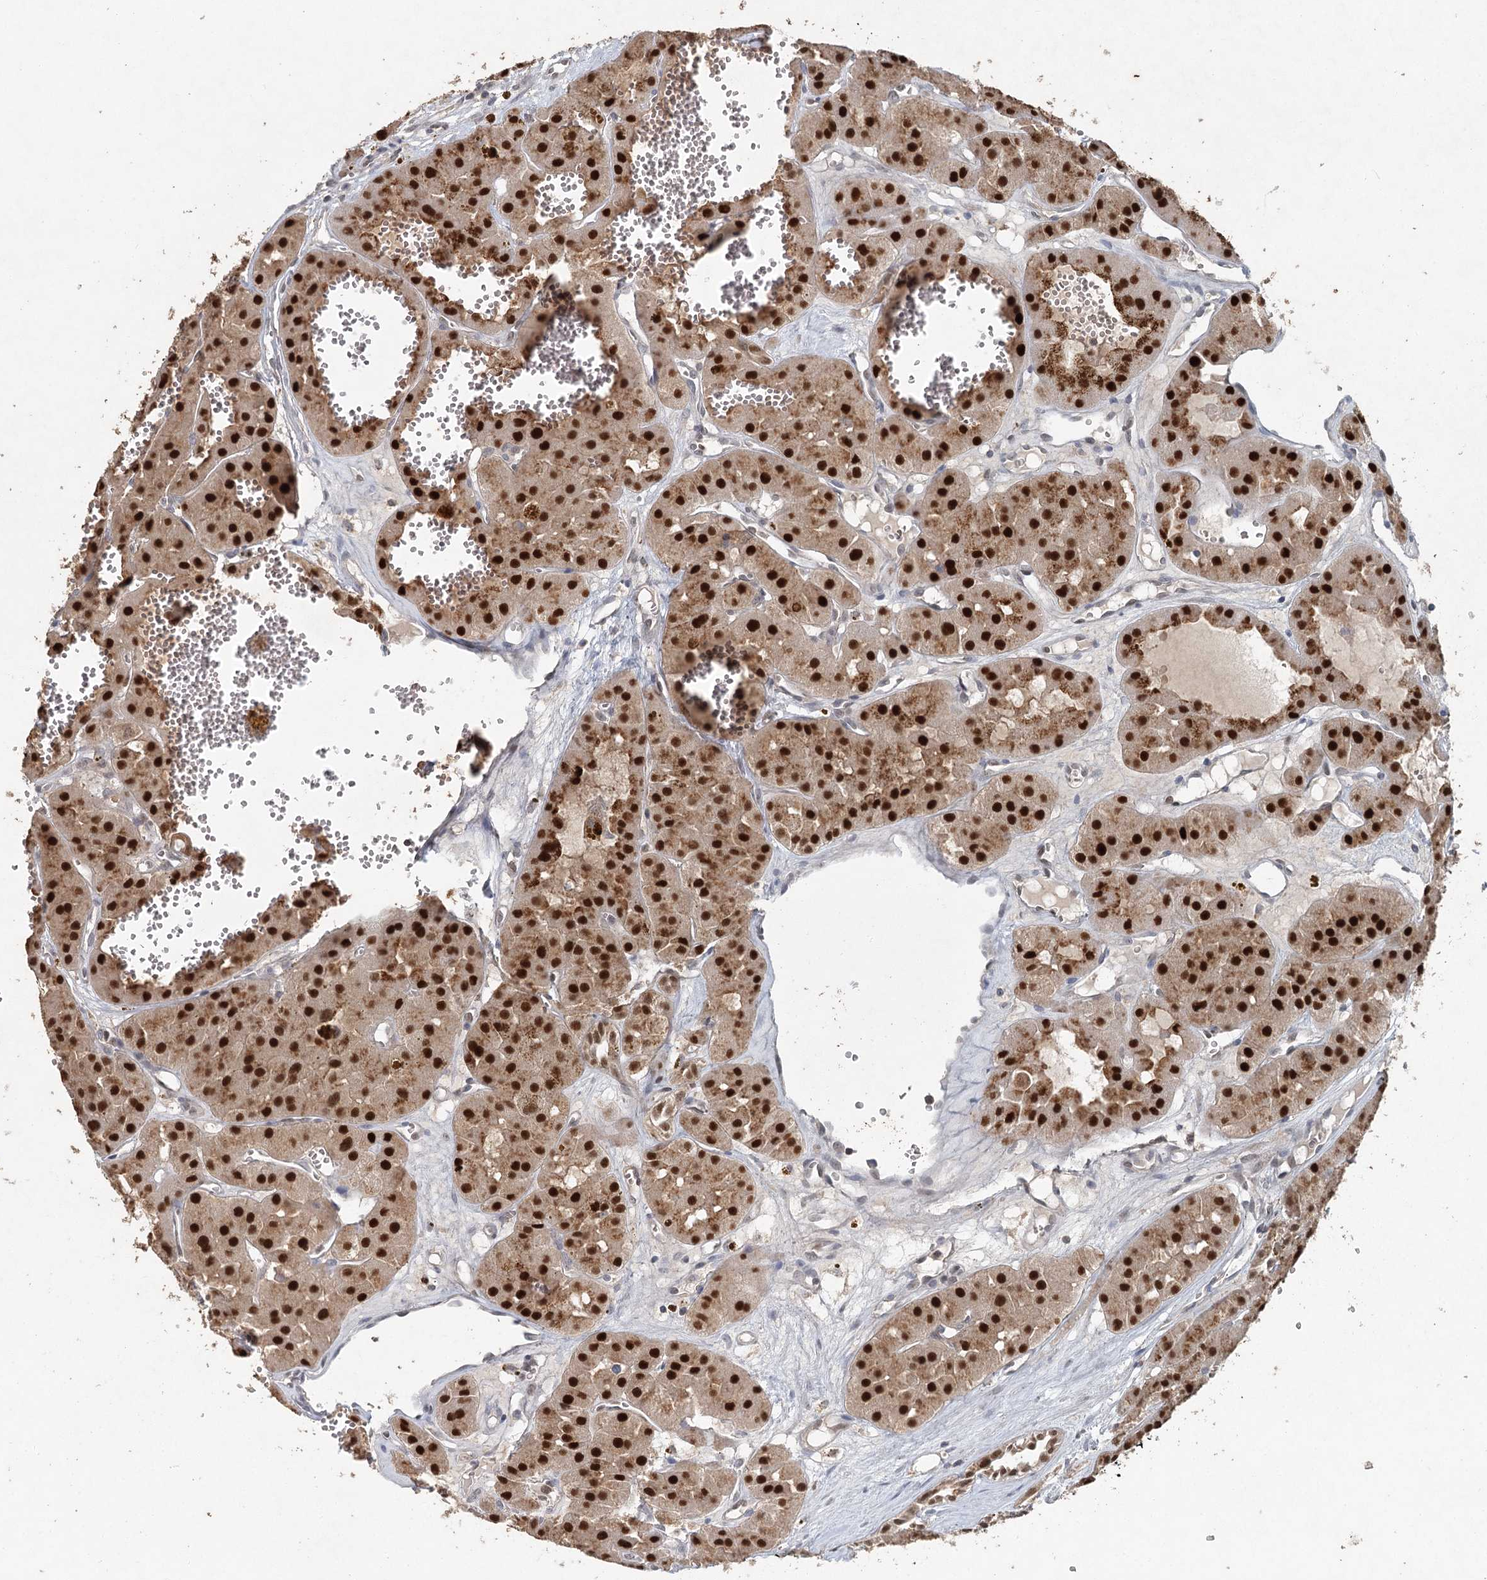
{"staining": {"intensity": "strong", "quantity": ">75%", "location": "nuclear"}, "tissue": "renal cancer", "cell_type": "Tumor cells", "image_type": "cancer", "snomed": [{"axis": "morphology", "description": "Carcinoma, NOS"}, {"axis": "topography", "description": "Kidney"}], "caption": "Immunohistochemical staining of human carcinoma (renal) reveals high levels of strong nuclear protein expression in approximately >75% of tumor cells.", "gene": "ADK", "patient": {"sex": "female", "age": 75}}